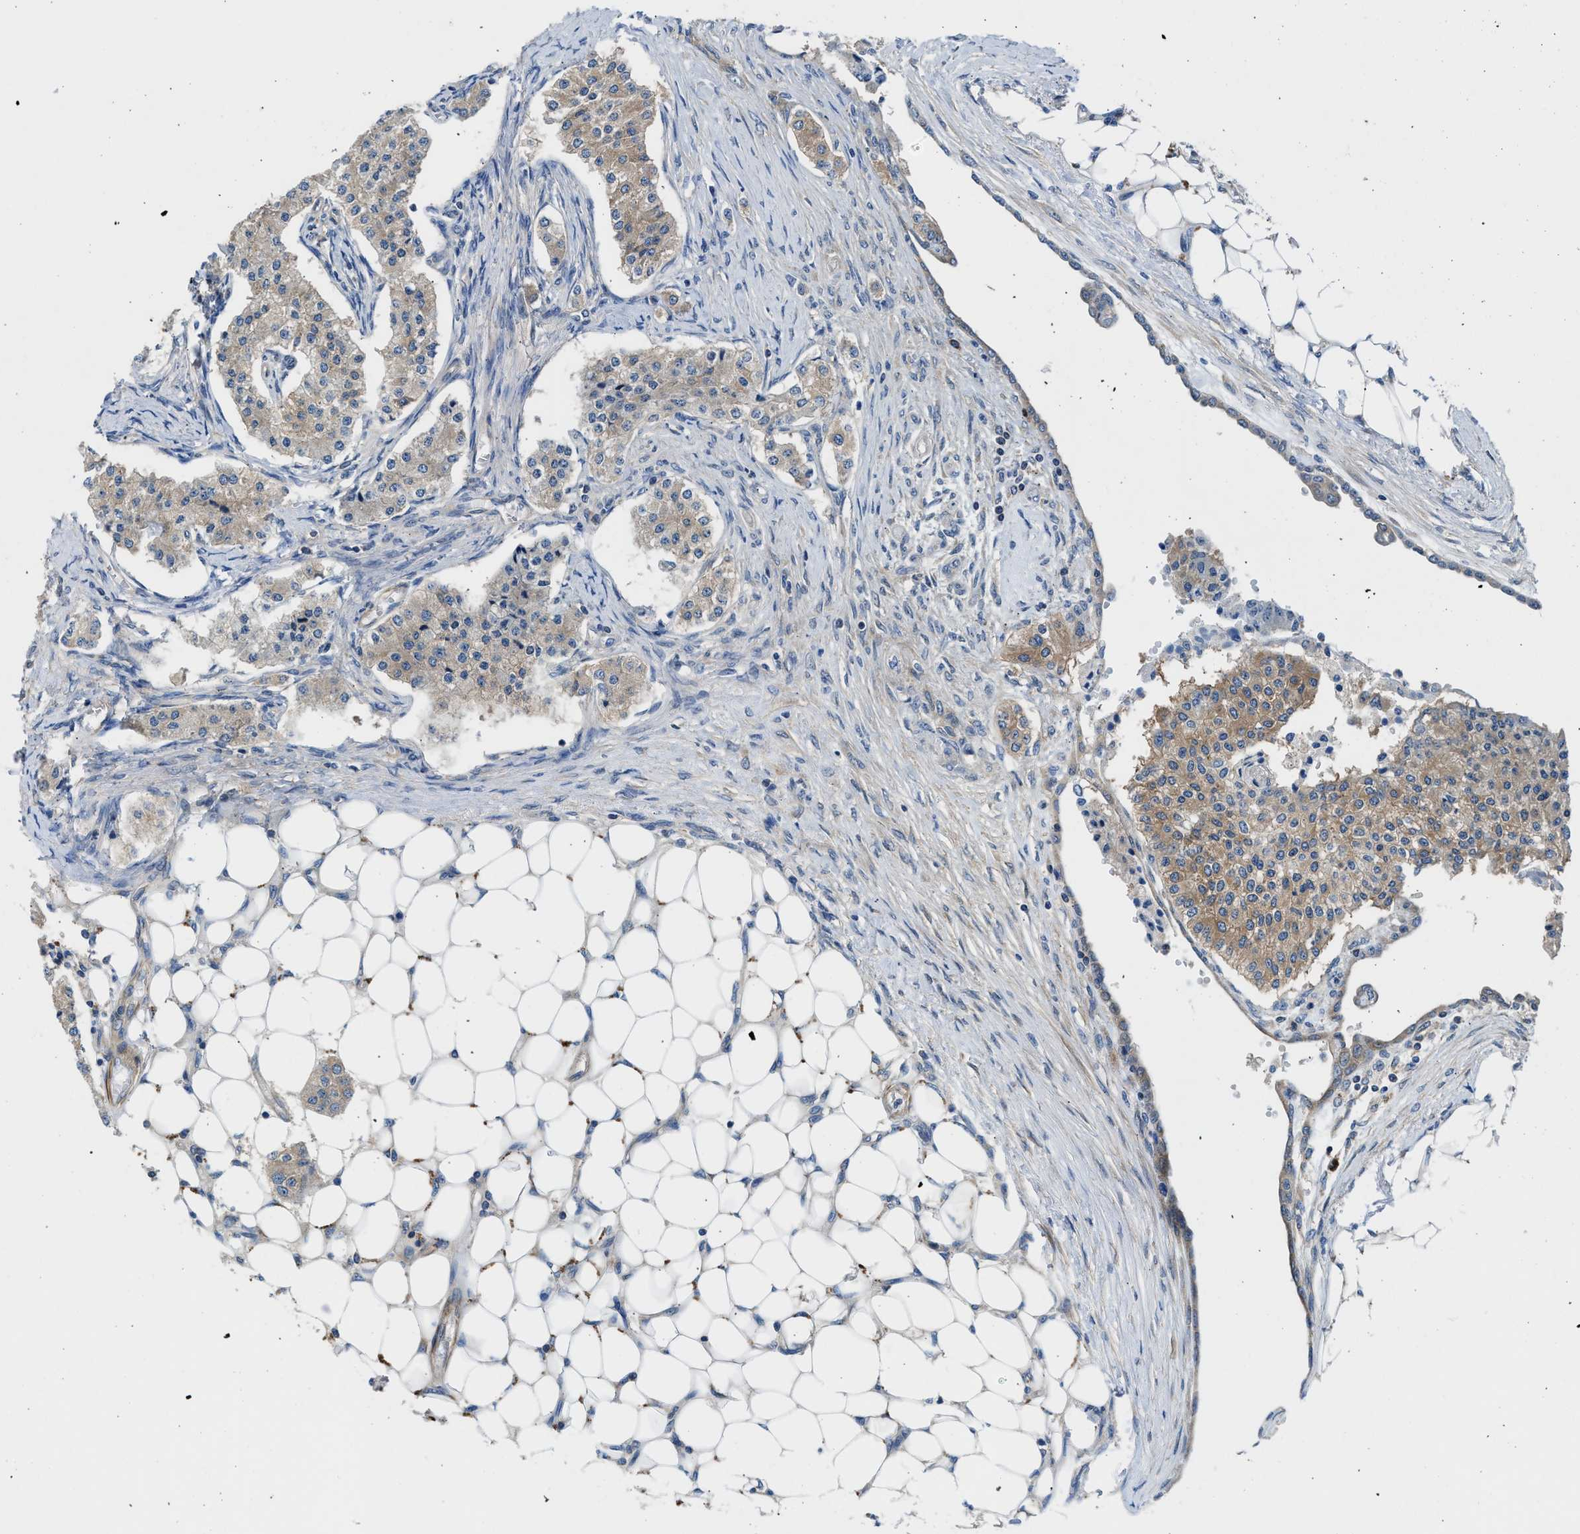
{"staining": {"intensity": "moderate", "quantity": ">75%", "location": "cytoplasmic/membranous"}, "tissue": "carcinoid", "cell_type": "Tumor cells", "image_type": "cancer", "snomed": [{"axis": "morphology", "description": "Carcinoid, malignant, NOS"}, {"axis": "topography", "description": "Colon"}], "caption": "The micrograph exhibits staining of carcinoid, revealing moderate cytoplasmic/membranous protein positivity (brown color) within tumor cells.", "gene": "CHKB", "patient": {"sex": "female", "age": 52}}